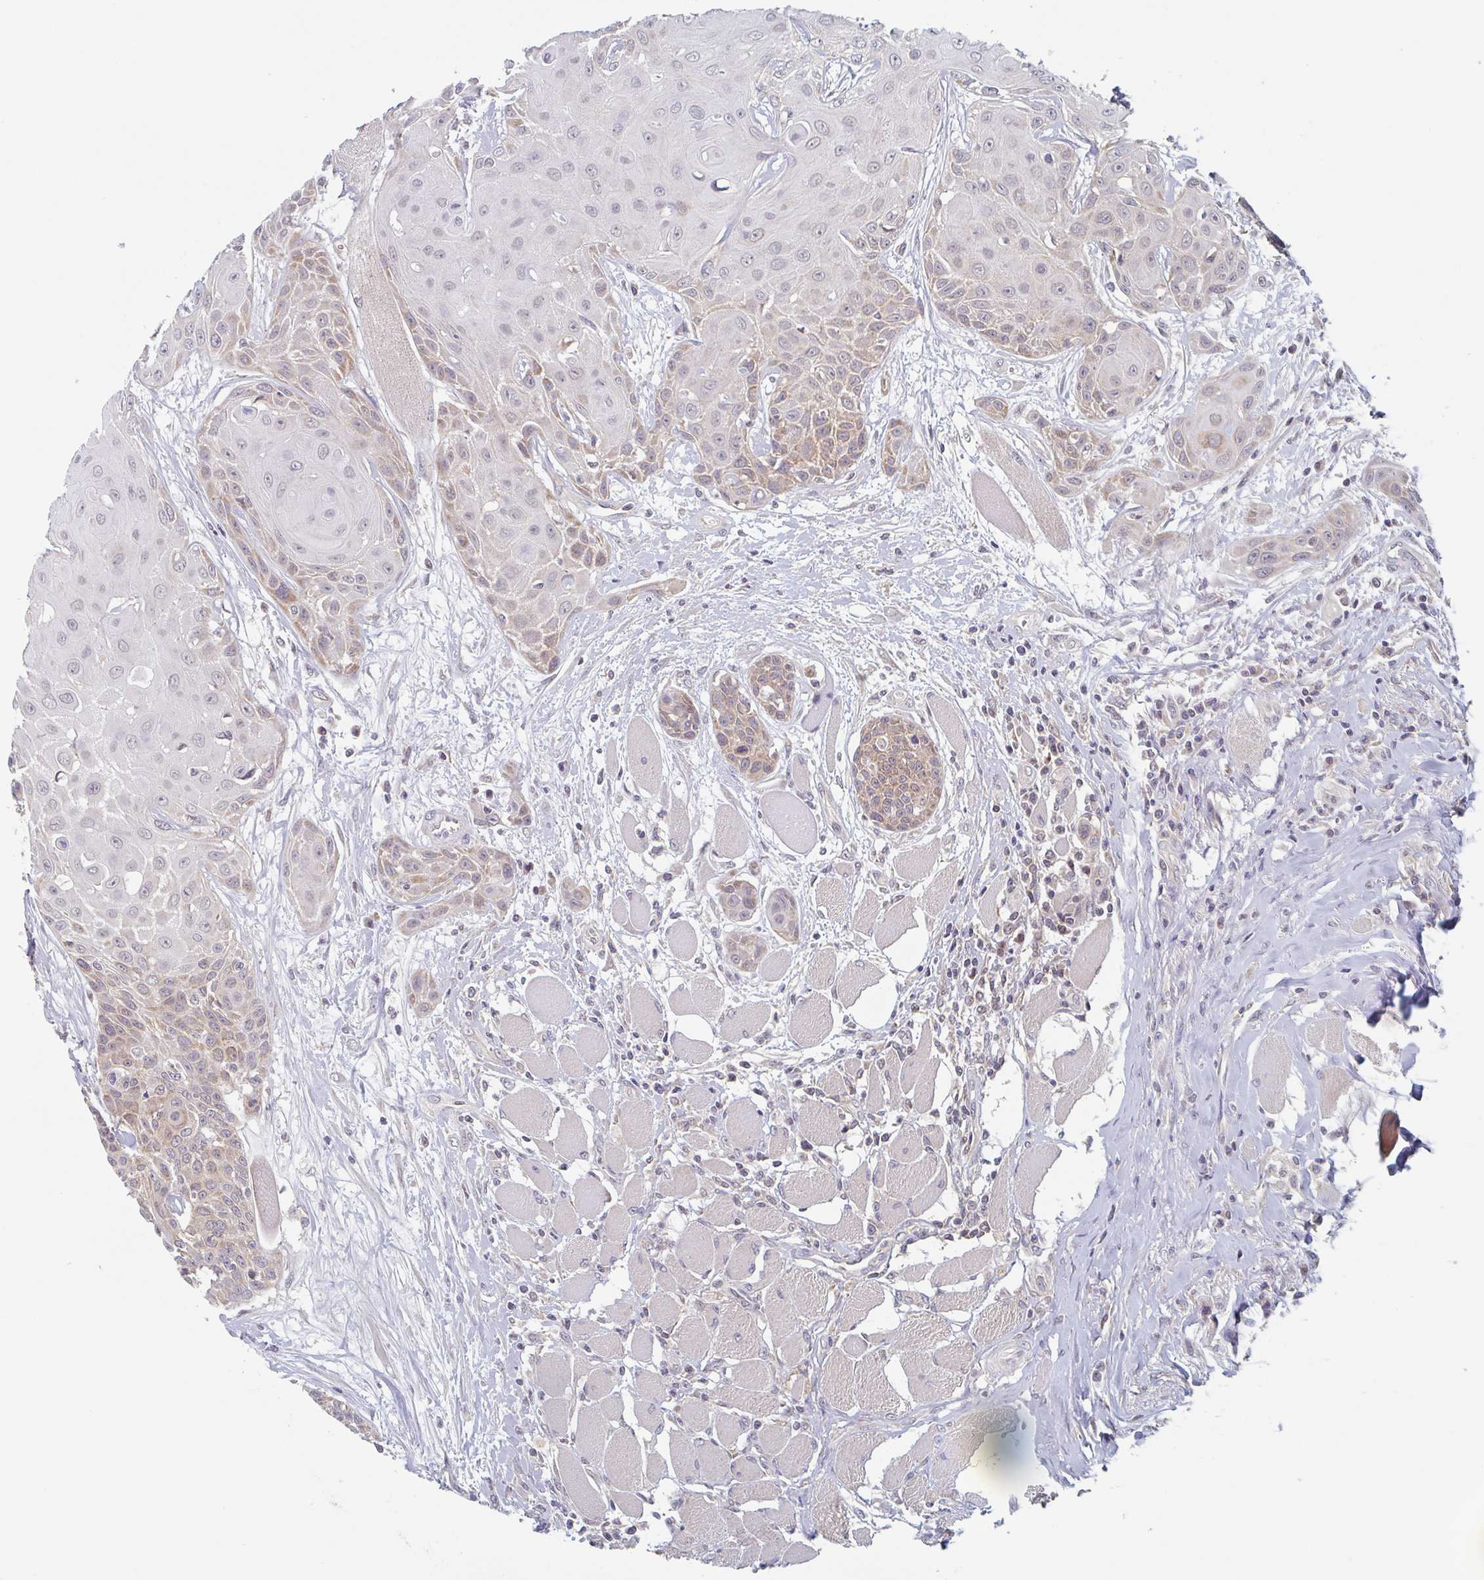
{"staining": {"intensity": "weak", "quantity": "25%-75%", "location": "cytoplasmic/membranous"}, "tissue": "head and neck cancer", "cell_type": "Tumor cells", "image_type": "cancer", "snomed": [{"axis": "morphology", "description": "Squamous cell carcinoma, NOS"}, {"axis": "topography", "description": "Head-Neck"}], "caption": "Brown immunohistochemical staining in squamous cell carcinoma (head and neck) displays weak cytoplasmic/membranous expression in approximately 25%-75% of tumor cells.", "gene": "SURF1", "patient": {"sex": "female", "age": 73}}